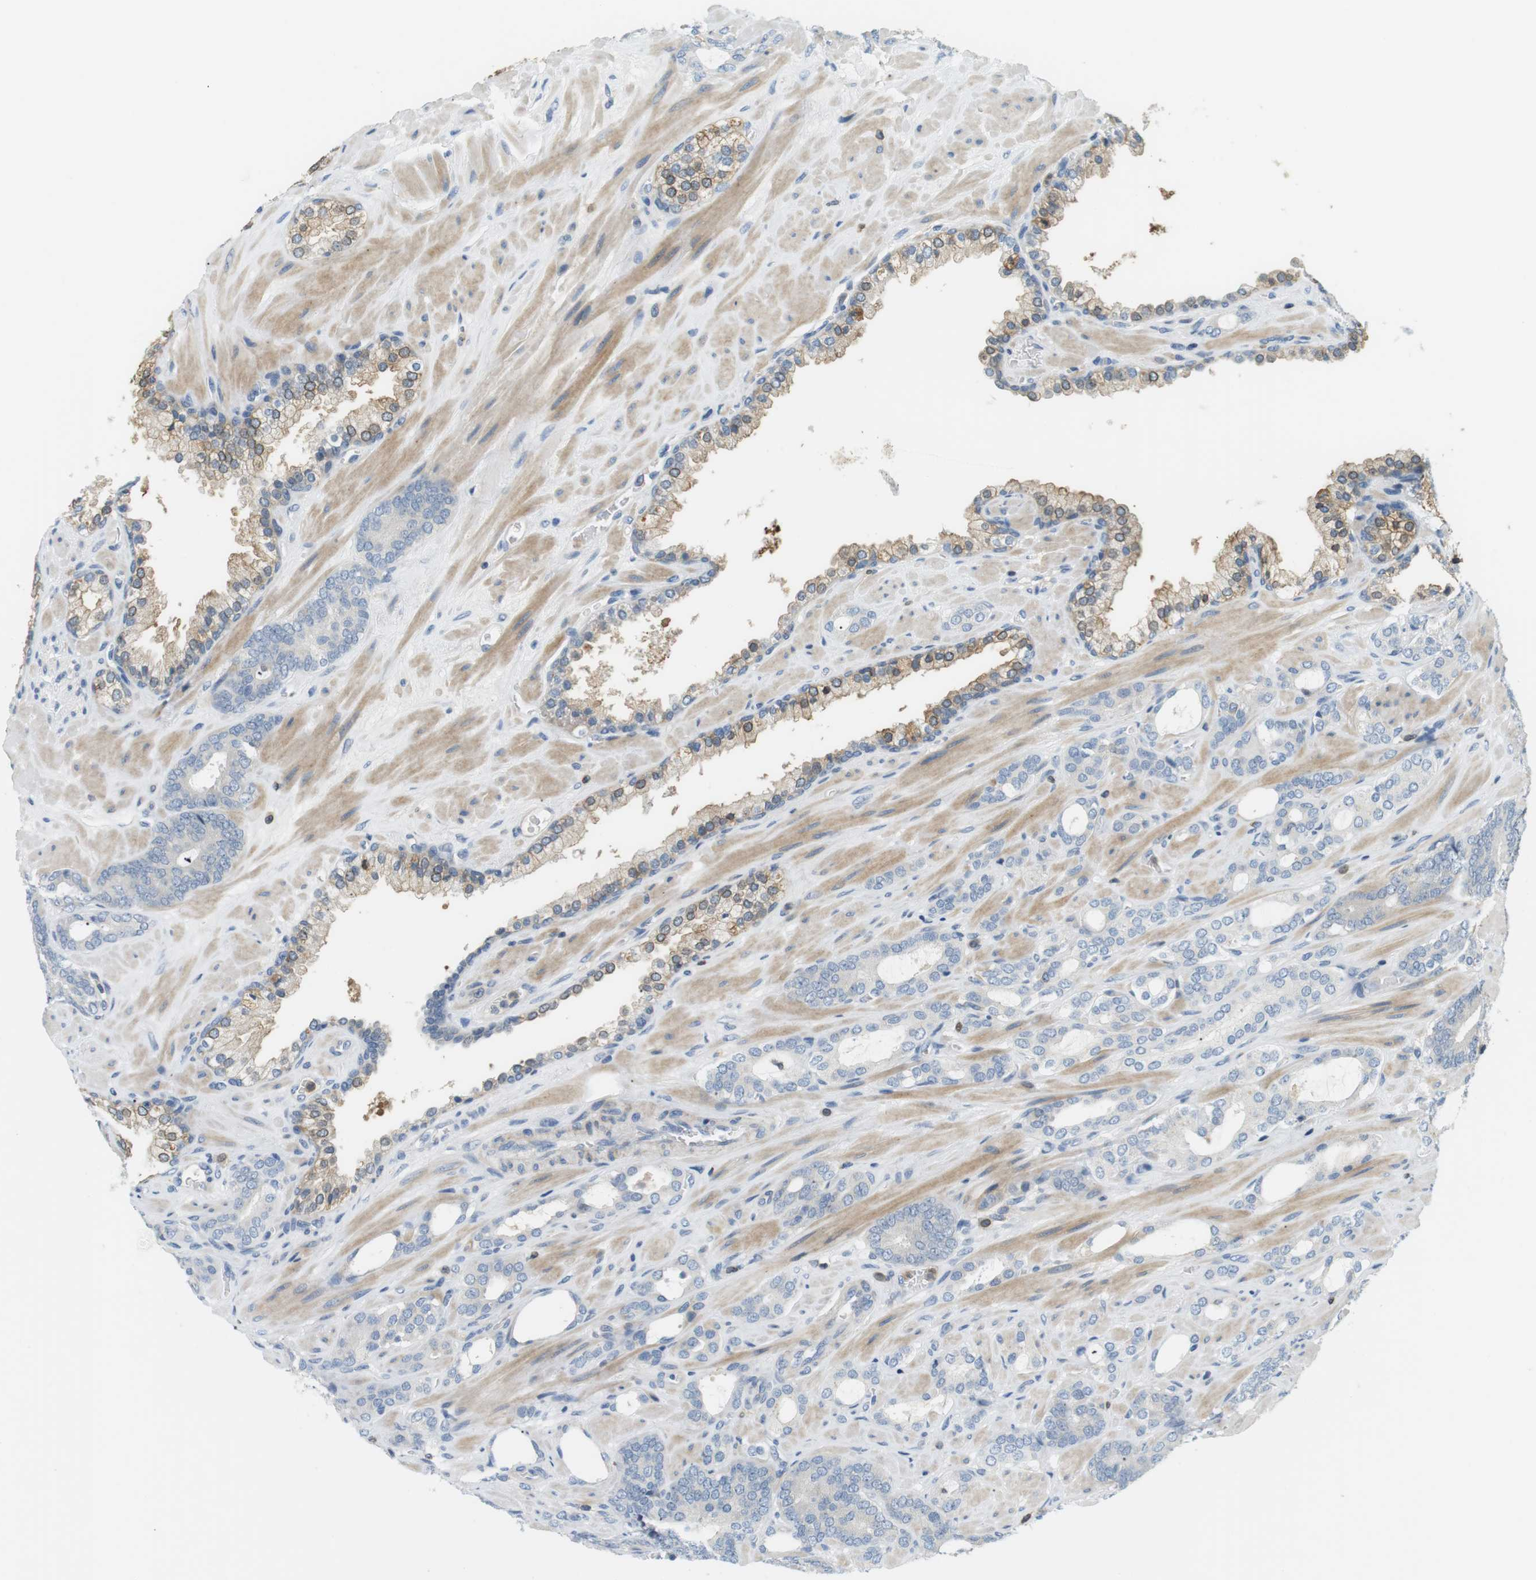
{"staining": {"intensity": "weak", "quantity": "25%-75%", "location": "cytoplasmic/membranous"}, "tissue": "prostate cancer", "cell_type": "Tumor cells", "image_type": "cancer", "snomed": [{"axis": "morphology", "description": "Adenocarcinoma, Low grade"}, {"axis": "topography", "description": "Prostate"}], "caption": "Tumor cells reveal weak cytoplasmic/membranous expression in approximately 25%-75% of cells in low-grade adenocarcinoma (prostate).", "gene": "P2RY1", "patient": {"sex": "male", "age": 63}}